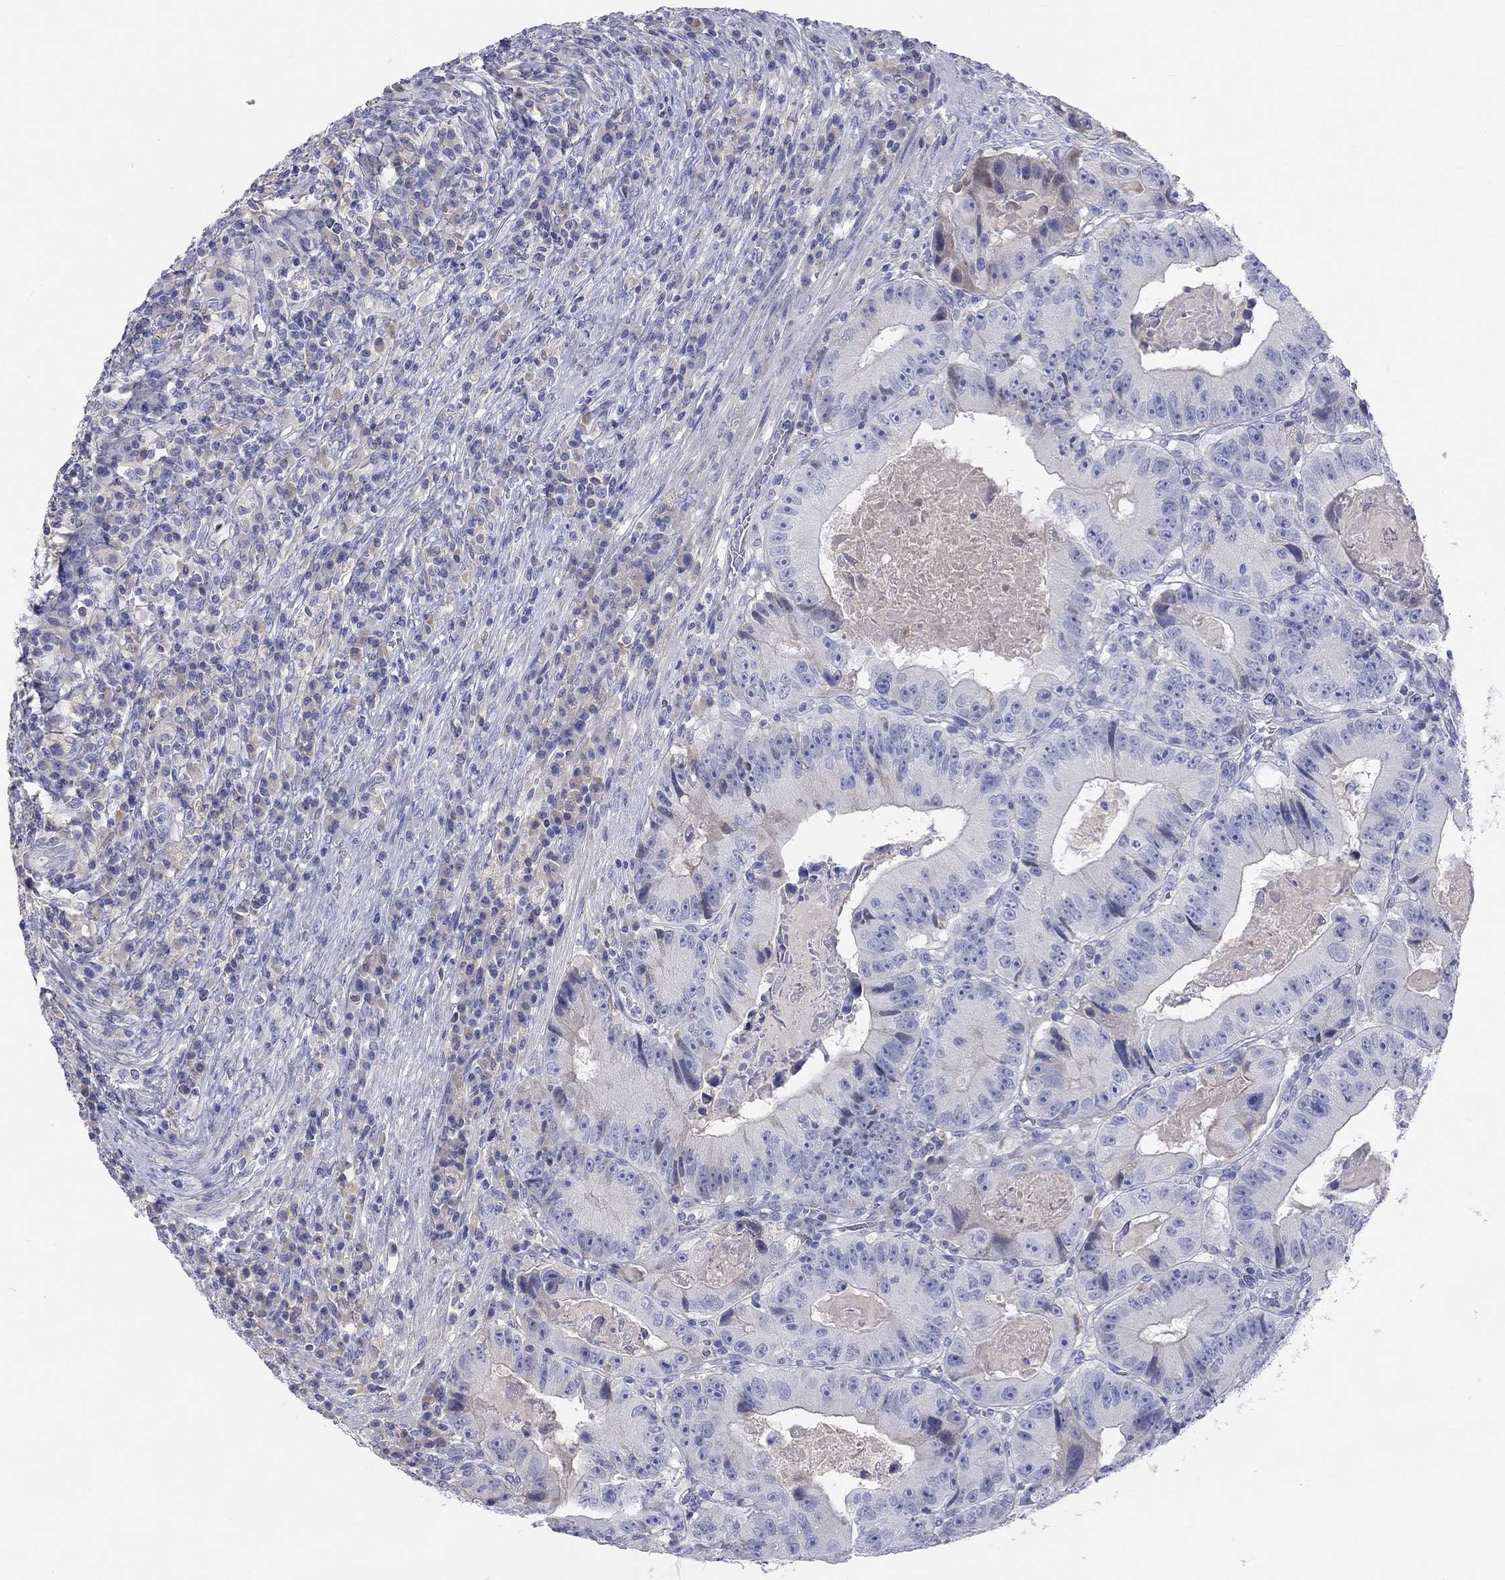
{"staining": {"intensity": "negative", "quantity": "none", "location": "none"}, "tissue": "colorectal cancer", "cell_type": "Tumor cells", "image_type": "cancer", "snomed": [{"axis": "morphology", "description": "Adenocarcinoma, NOS"}, {"axis": "topography", "description": "Colon"}], "caption": "An IHC histopathology image of adenocarcinoma (colorectal) is shown. There is no staining in tumor cells of adenocarcinoma (colorectal).", "gene": "ST7L", "patient": {"sex": "female", "age": 86}}